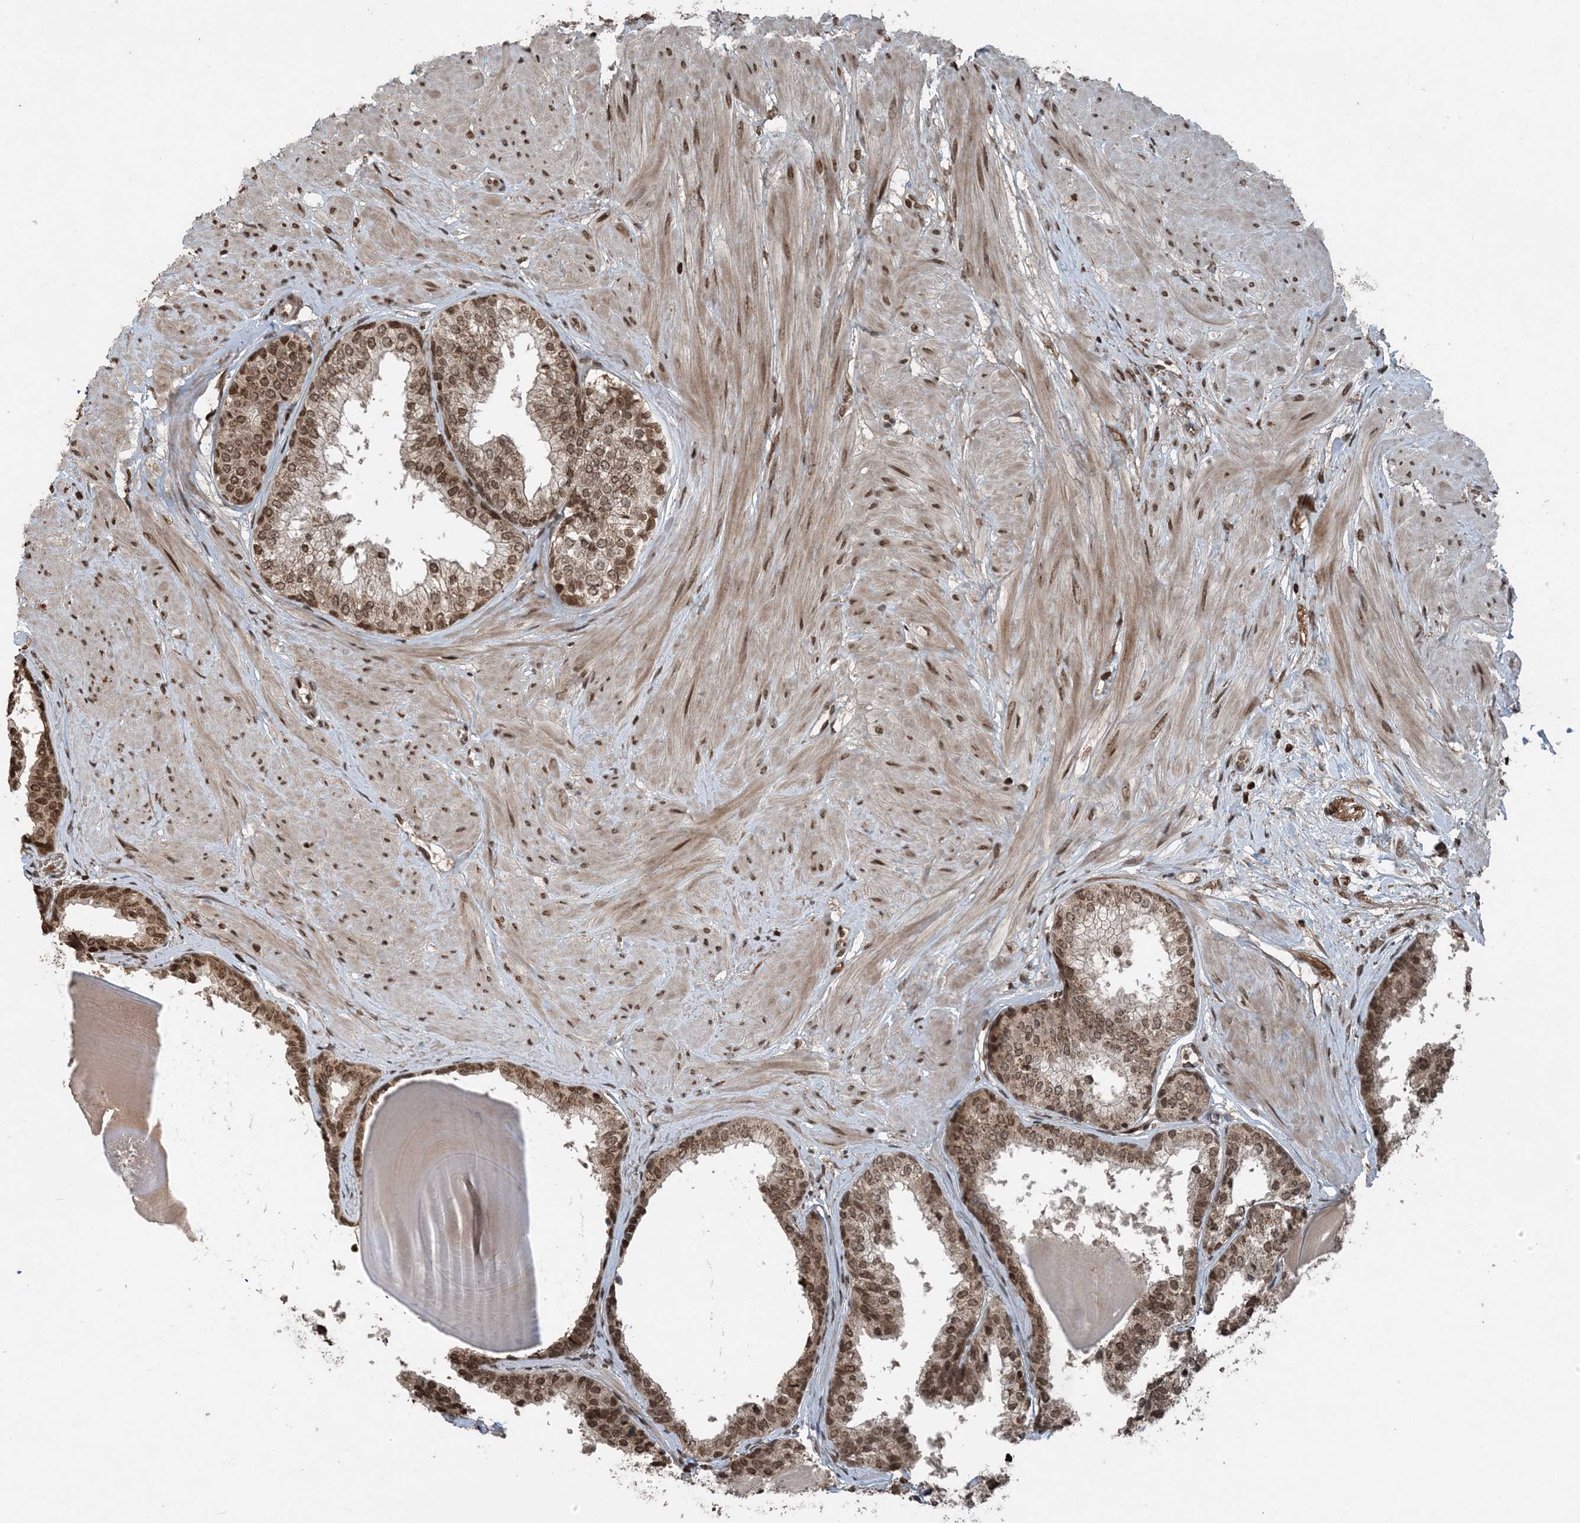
{"staining": {"intensity": "moderate", "quantity": ">75%", "location": "cytoplasmic/membranous,nuclear"}, "tissue": "prostate", "cell_type": "Glandular cells", "image_type": "normal", "snomed": [{"axis": "morphology", "description": "Normal tissue, NOS"}, {"axis": "topography", "description": "Prostate"}], "caption": "Moderate cytoplasmic/membranous,nuclear protein expression is identified in approximately >75% of glandular cells in prostate. (brown staining indicates protein expression, while blue staining denotes nuclei).", "gene": "ZFAND2B", "patient": {"sex": "male", "age": 48}}